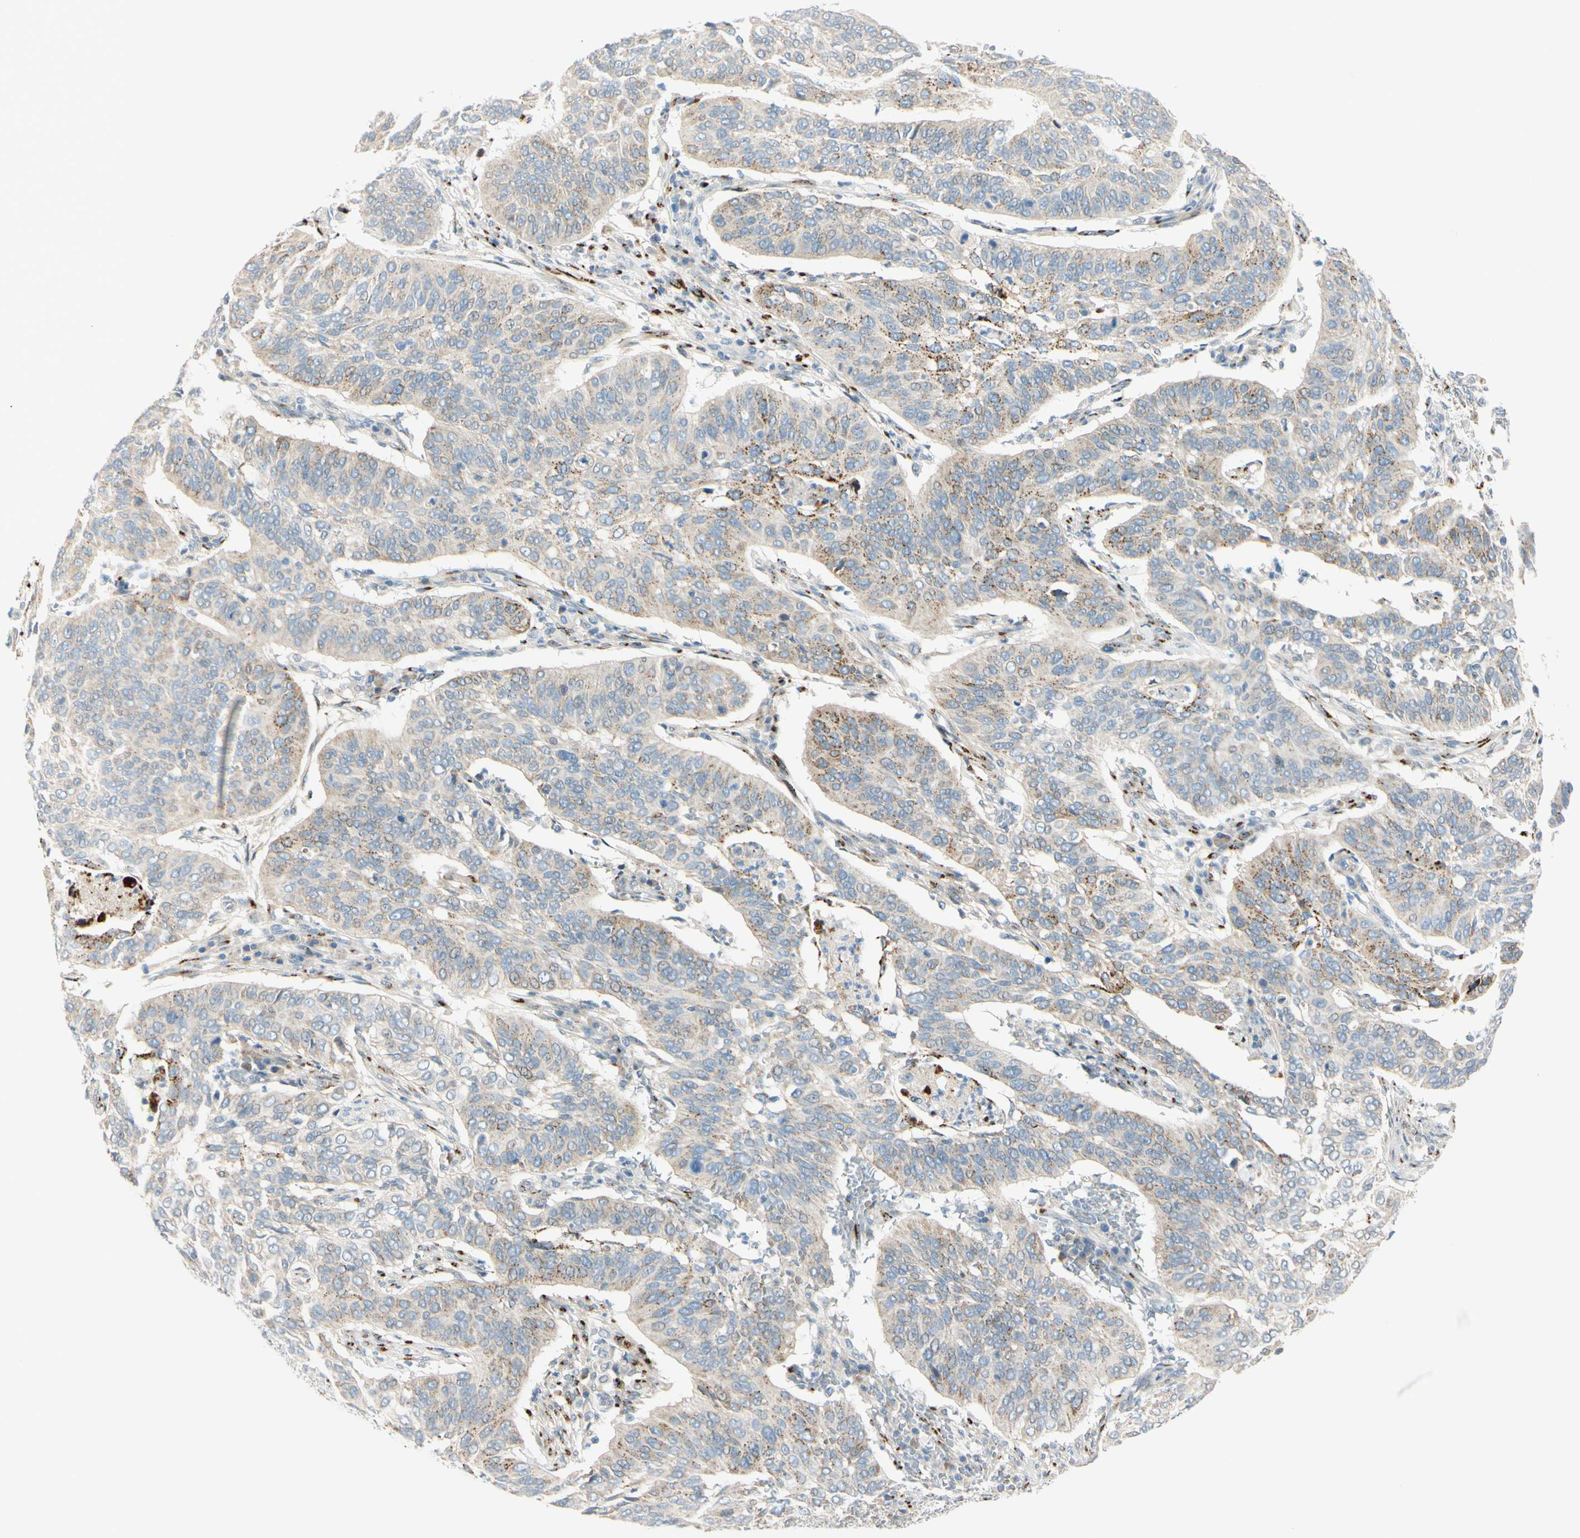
{"staining": {"intensity": "moderate", "quantity": "<25%", "location": "cytoplasmic/membranous"}, "tissue": "cervical cancer", "cell_type": "Tumor cells", "image_type": "cancer", "snomed": [{"axis": "morphology", "description": "Squamous cell carcinoma, NOS"}, {"axis": "topography", "description": "Cervix"}], "caption": "Immunohistochemical staining of cervical cancer exhibits moderate cytoplasmic/membranous protein positivity in about <25% of tumor cells. Ihc stains the protein of interest in brown and the nuclei are stained blue.", "gene": "GALNT5", "patient": {"sex": "female", "age": 39}}